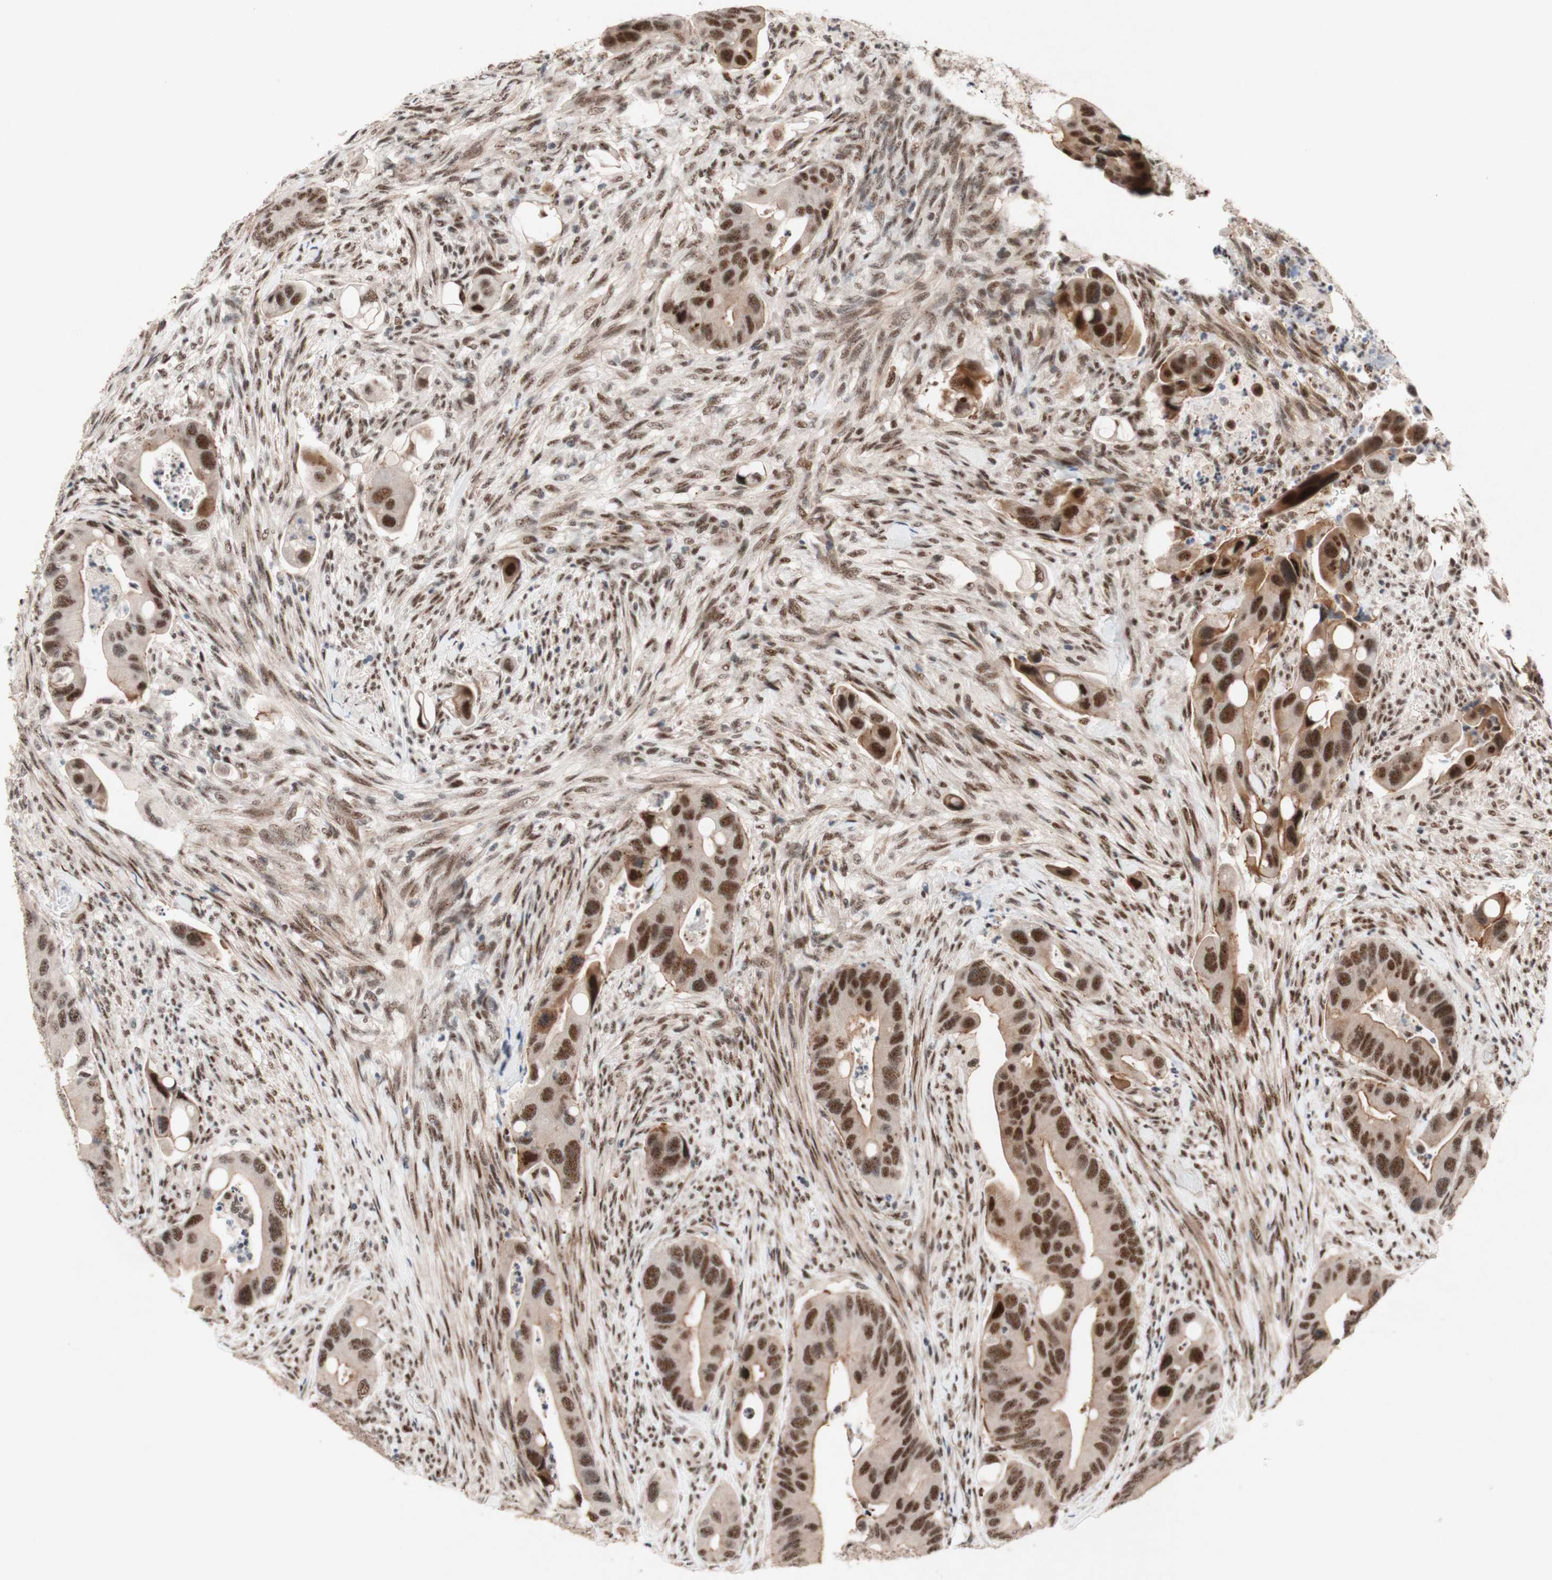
{"staining": {"intensity": "moderate", "quantity": ">75%", "location": "nuclear"}, "tissue": "colorectal cancer", "cell_type": "Tumor cells", "image_type": "cancer", "snomed": [{"axis": "morphology", "description": "Adenocarcinoma, NOS"}, {"axis": "topography", "description": "Rectum"}], "caption": "This histopathology image displays IHC staining of human colorectal cancer, with medium moderate nuclear staining in about >75% of tumor cells.", "gene": "TLE1", "patient": {"sex": "female", "age": 57}}